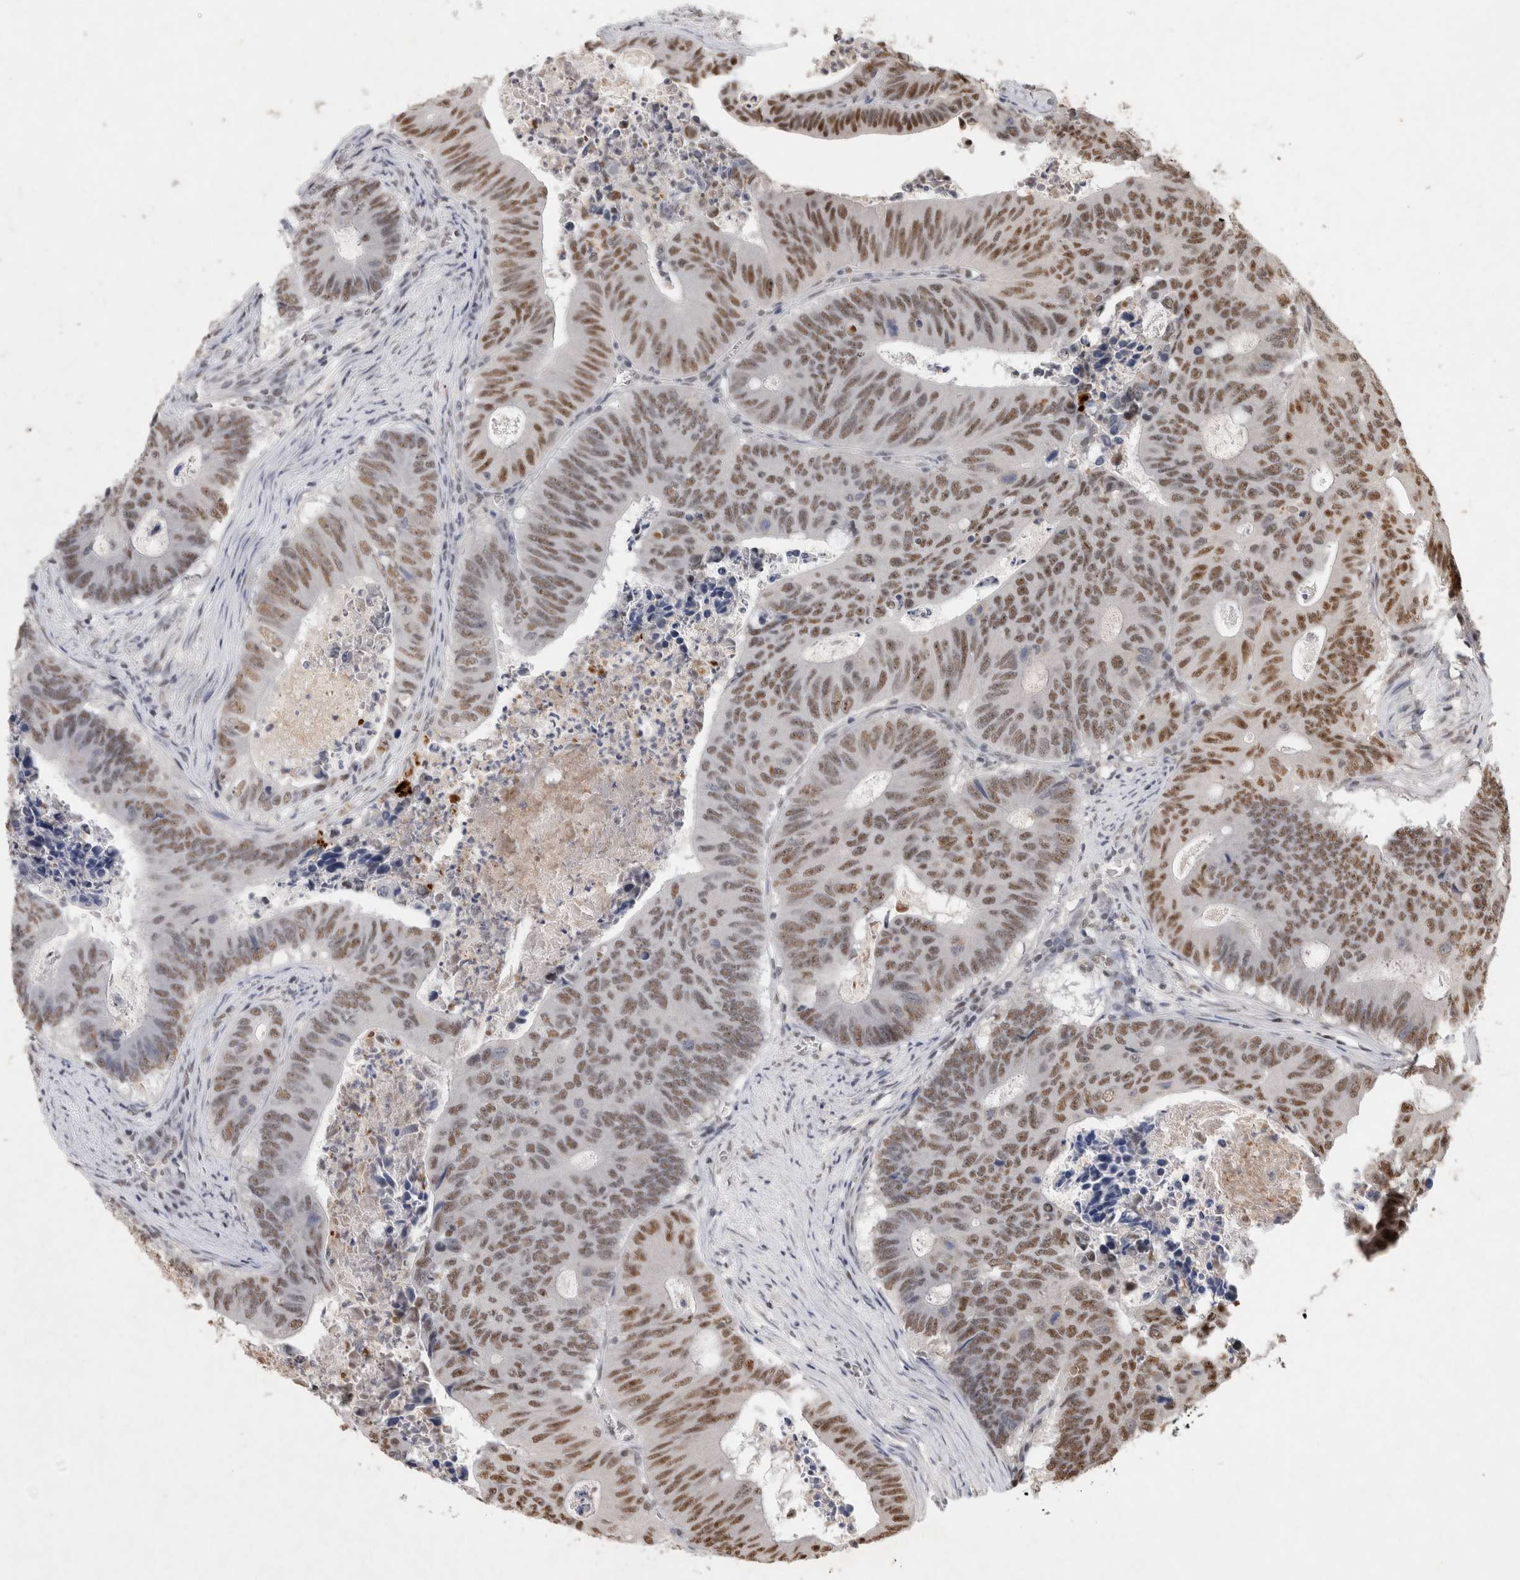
{"staining": {"intensity": "moderate", "quantity": ">75%", "location": "nuclear"}, "tissue": "colorectal cancer", "cell_type": "Tumor cells", "image_type": "cancer", "snomed": [{"axis": "morphology", "description": "Adenocarcinoma, NOS"}, {"axis": "topography", "description": "Colon"}], "caption": "Immunohistochemistry (IHC) of human colorectal cancer (adenocarcinoma) reveals medium levels of moderate nuclear expression in approximately >75% of tumor cells.", "gene": "XRCC5", "patient": {"sex": "male", "age": 87}}